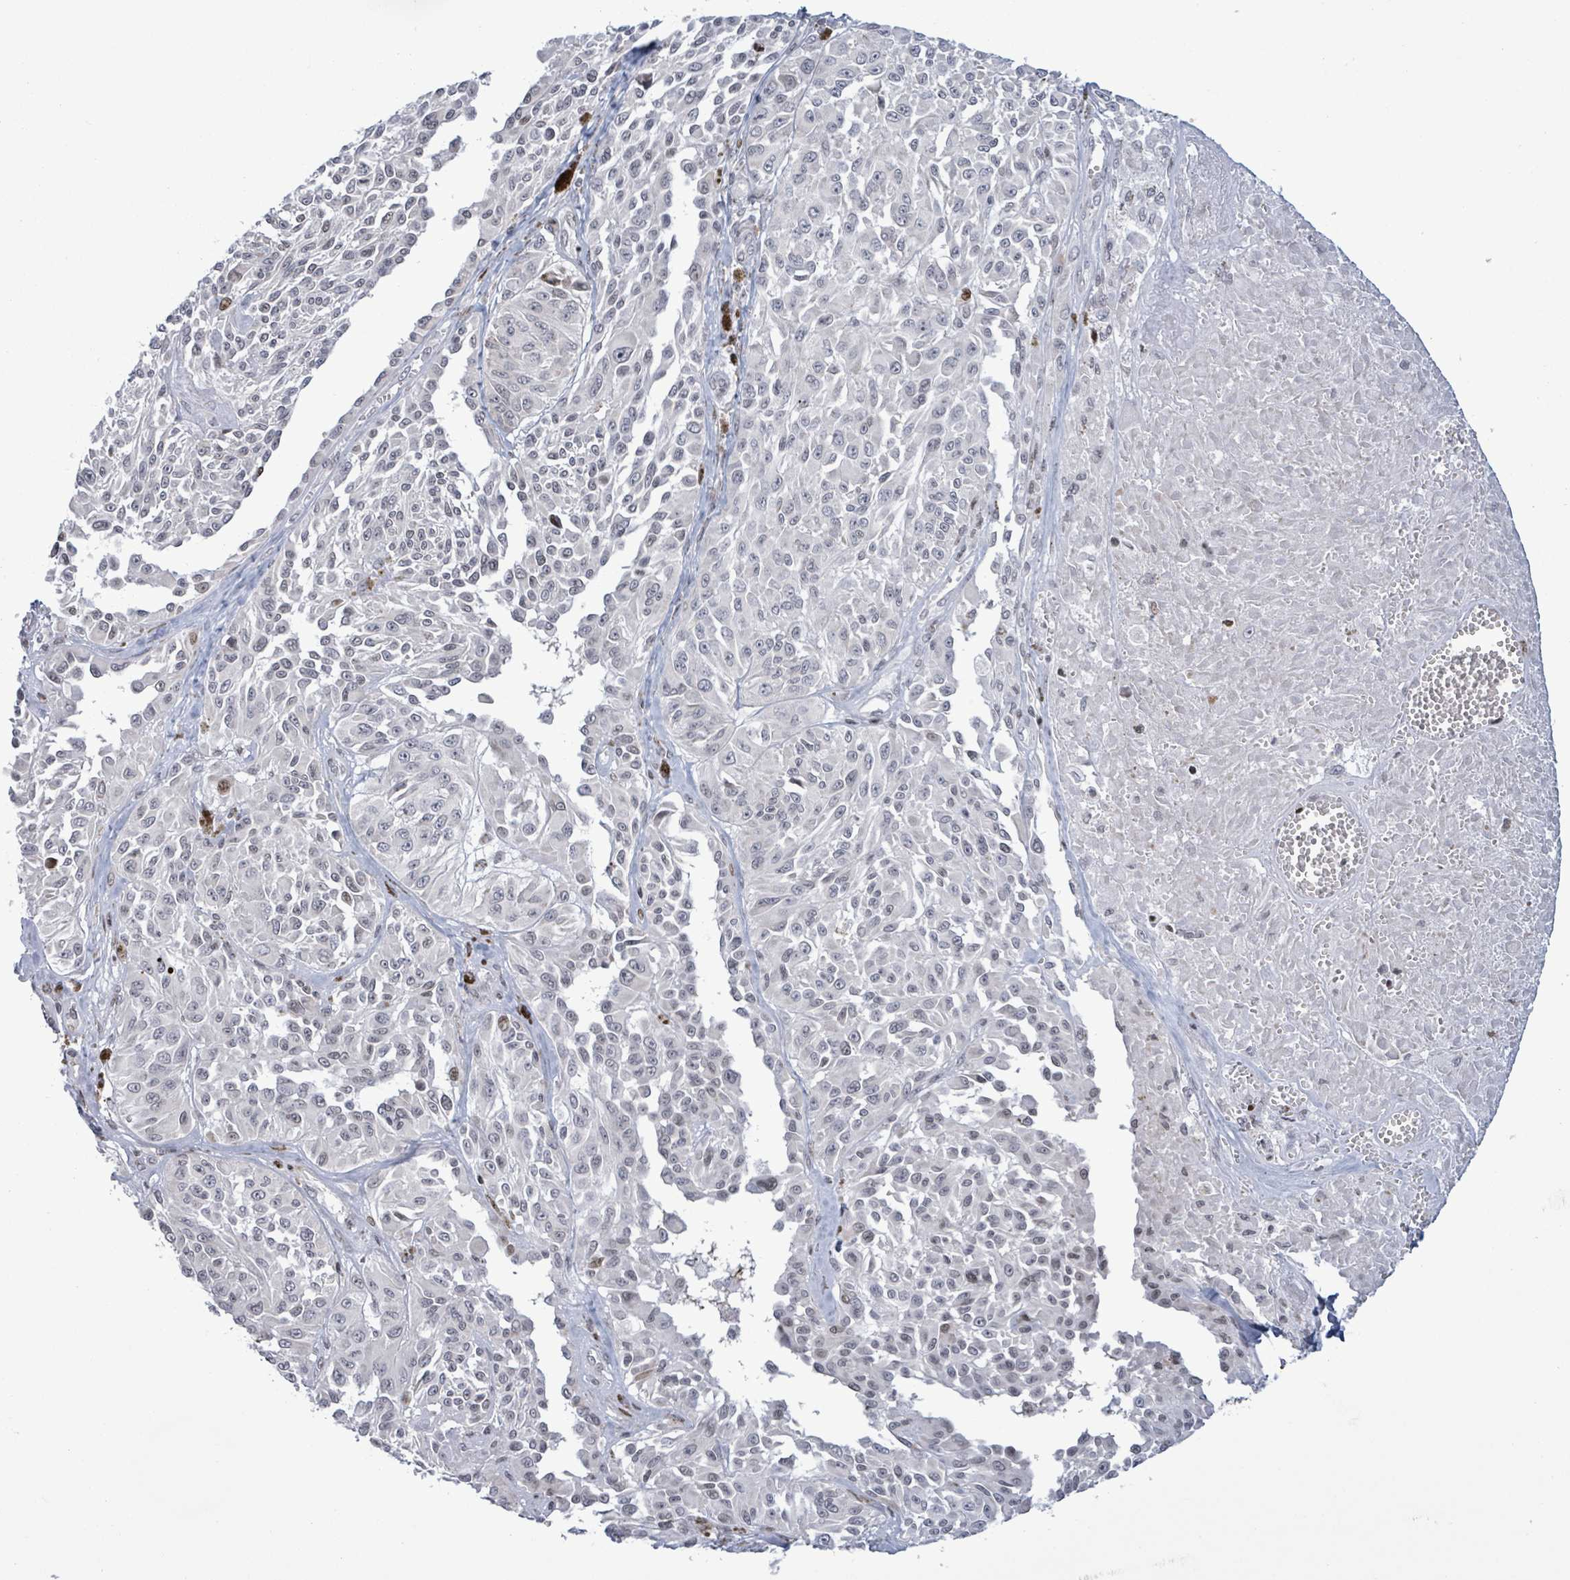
{"staining": {"intensity": "moderate", "quantity": "<25%", "location": "nuclear"}, "tissue": "melanoma", "cell_type": "Tumor cells", "image_type": "cancer", "snomed": [{"axis": "morphology", "description": "Malignant melanoma, NOS"}, {"axis": "topography", "description": "Skin"}], "caption": "Immunohistochemistry (IHC) of malignant melanoma displays low levels of moderate nuclear staining in approximately <25% of tumor cells. (Stains: DAB in brown, nuclei in blue, Microscopy: brightfield microscopy at high magnification).", "gene": "FNDC4", "patient": {"sex": "male", "age": 94}}